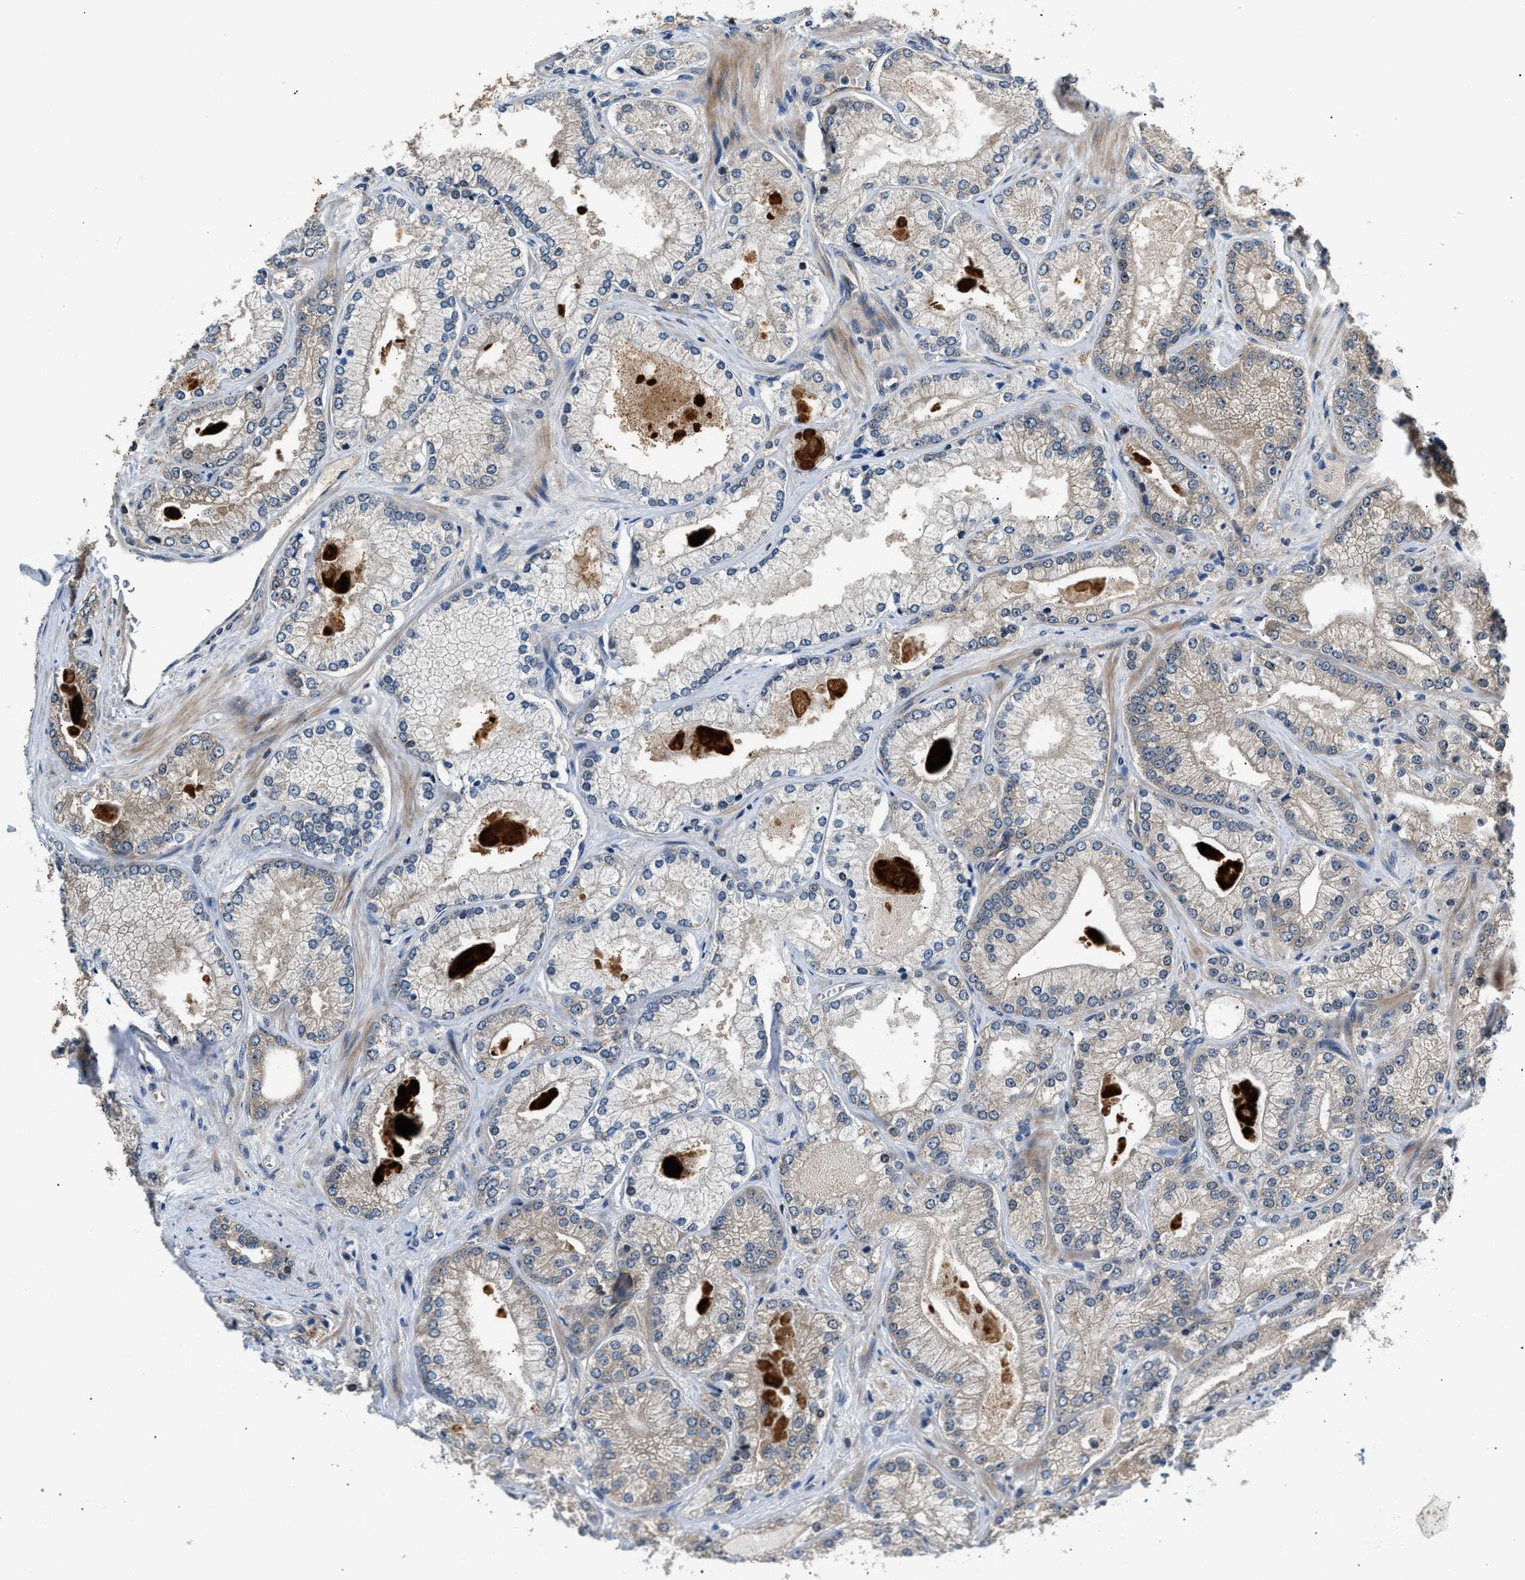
{"staining": {"intensity": "weak", "quantity": "<25%", "location": "cytoplasmic/membranous"}, "tissue": "prostate cancer", "cell_type": "Tumor cells", "image_type": "cancer", "snomed": [{"axis": "morphology", "description": "Adenocarcinoma, Low grade"}, {"axis": "topography", "description": "Prostate"}], "caption": "IHC of prostate cancer reveals no expression in tumor cells.", "gene": "TUT7", "patient": {"sex": "male", "age": 65}}